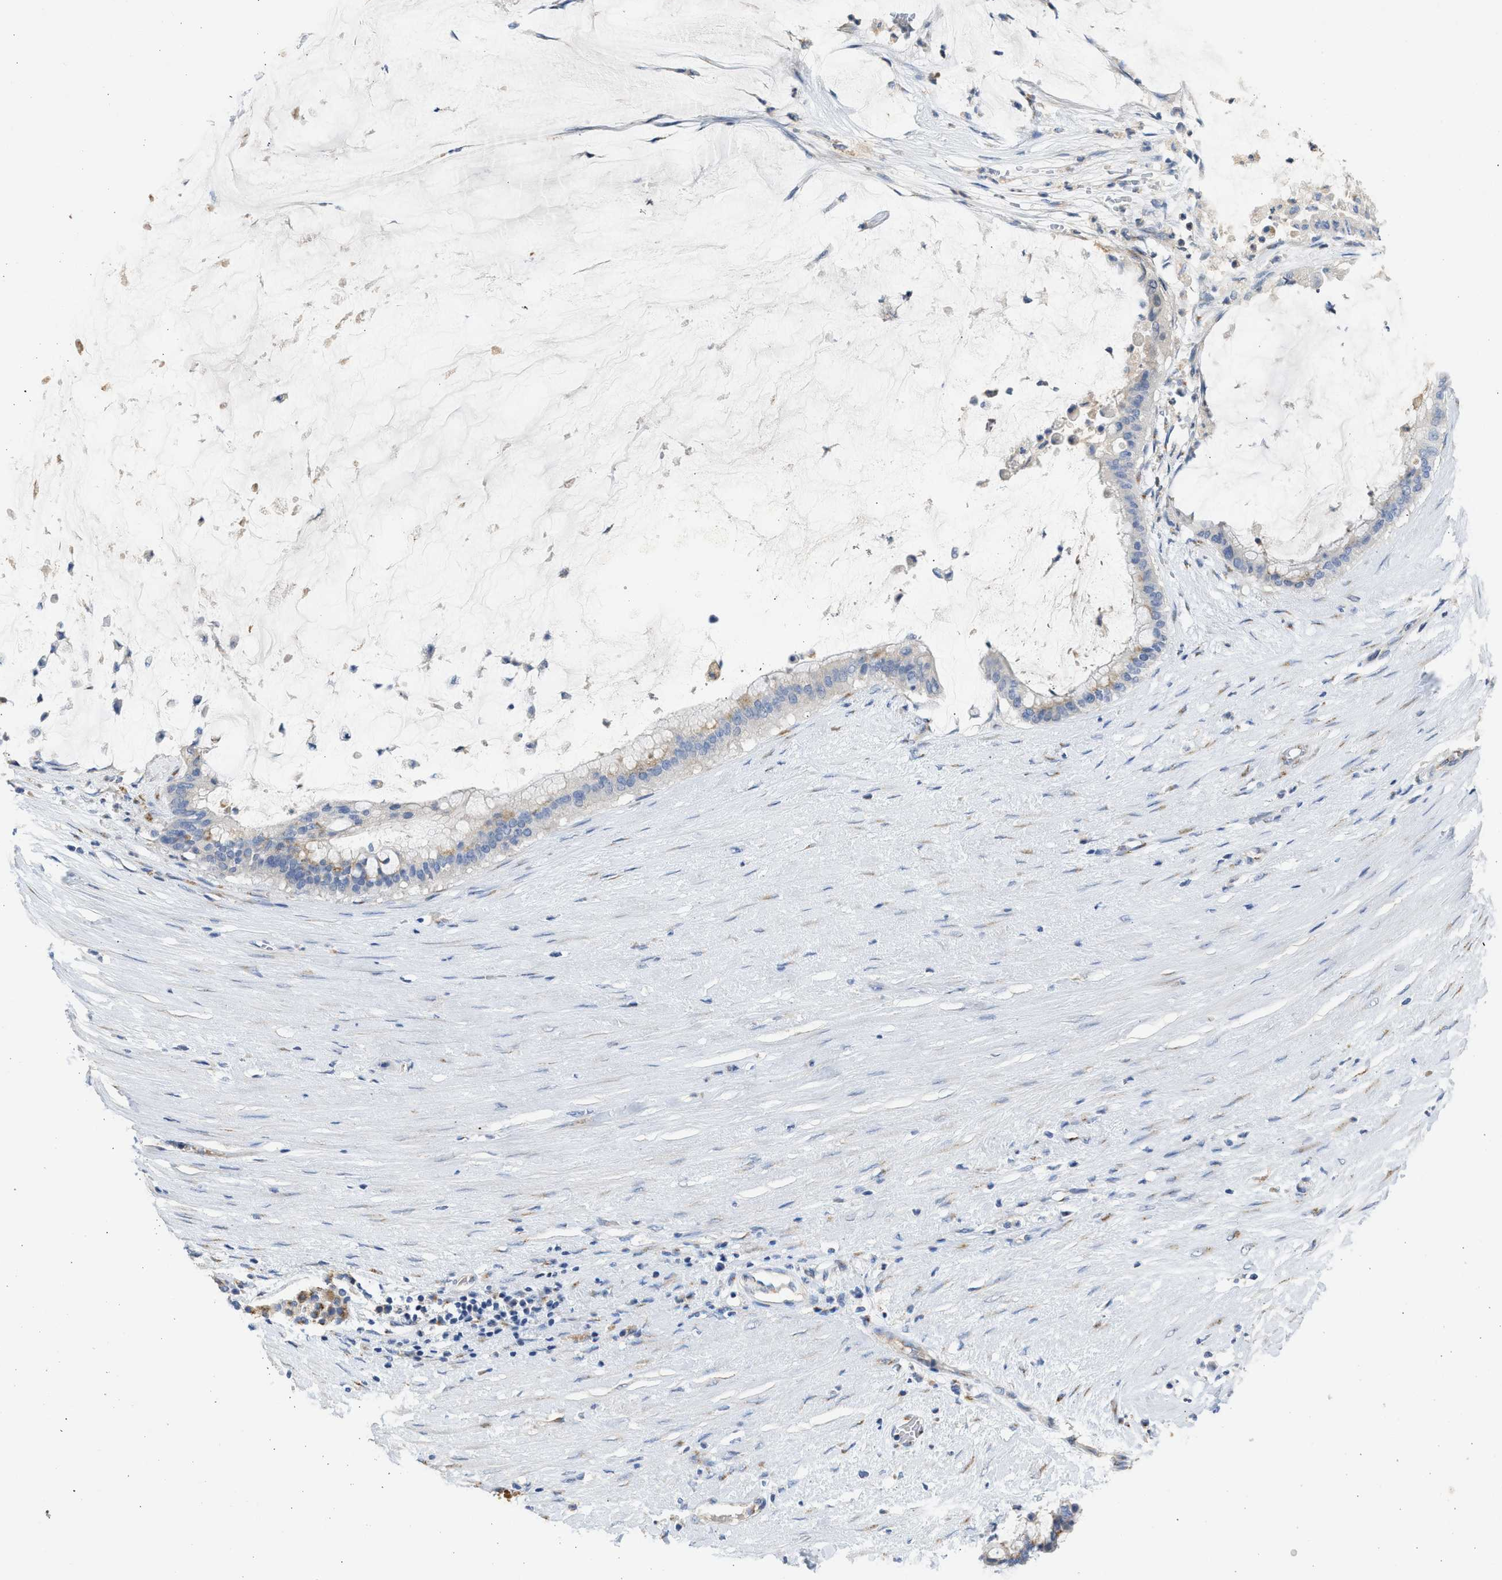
{"staining": {"intensity": "weak", "quantity": "25%-75%", "location": "cytoplasmic/membranous"}, "tissue": "pancreatic cancer", "cell_type": "Tumor cells", "image_type": "cancer", "snomed": [{"axis": "morphology", "description": "Adenocarcinoma, NOS"}, {"axis": "topography", "description": "Pancreas"}], "caption": "The photomicrograph displays immunohistochemical staining of pancreatic cancer (adenocarcinoma). There is weak cytoplasmic/membranous positivity is present in about 25%-75% of tumor cells.", "gene": "IPO8", "patient": {"sex": "male", "age": 41}}